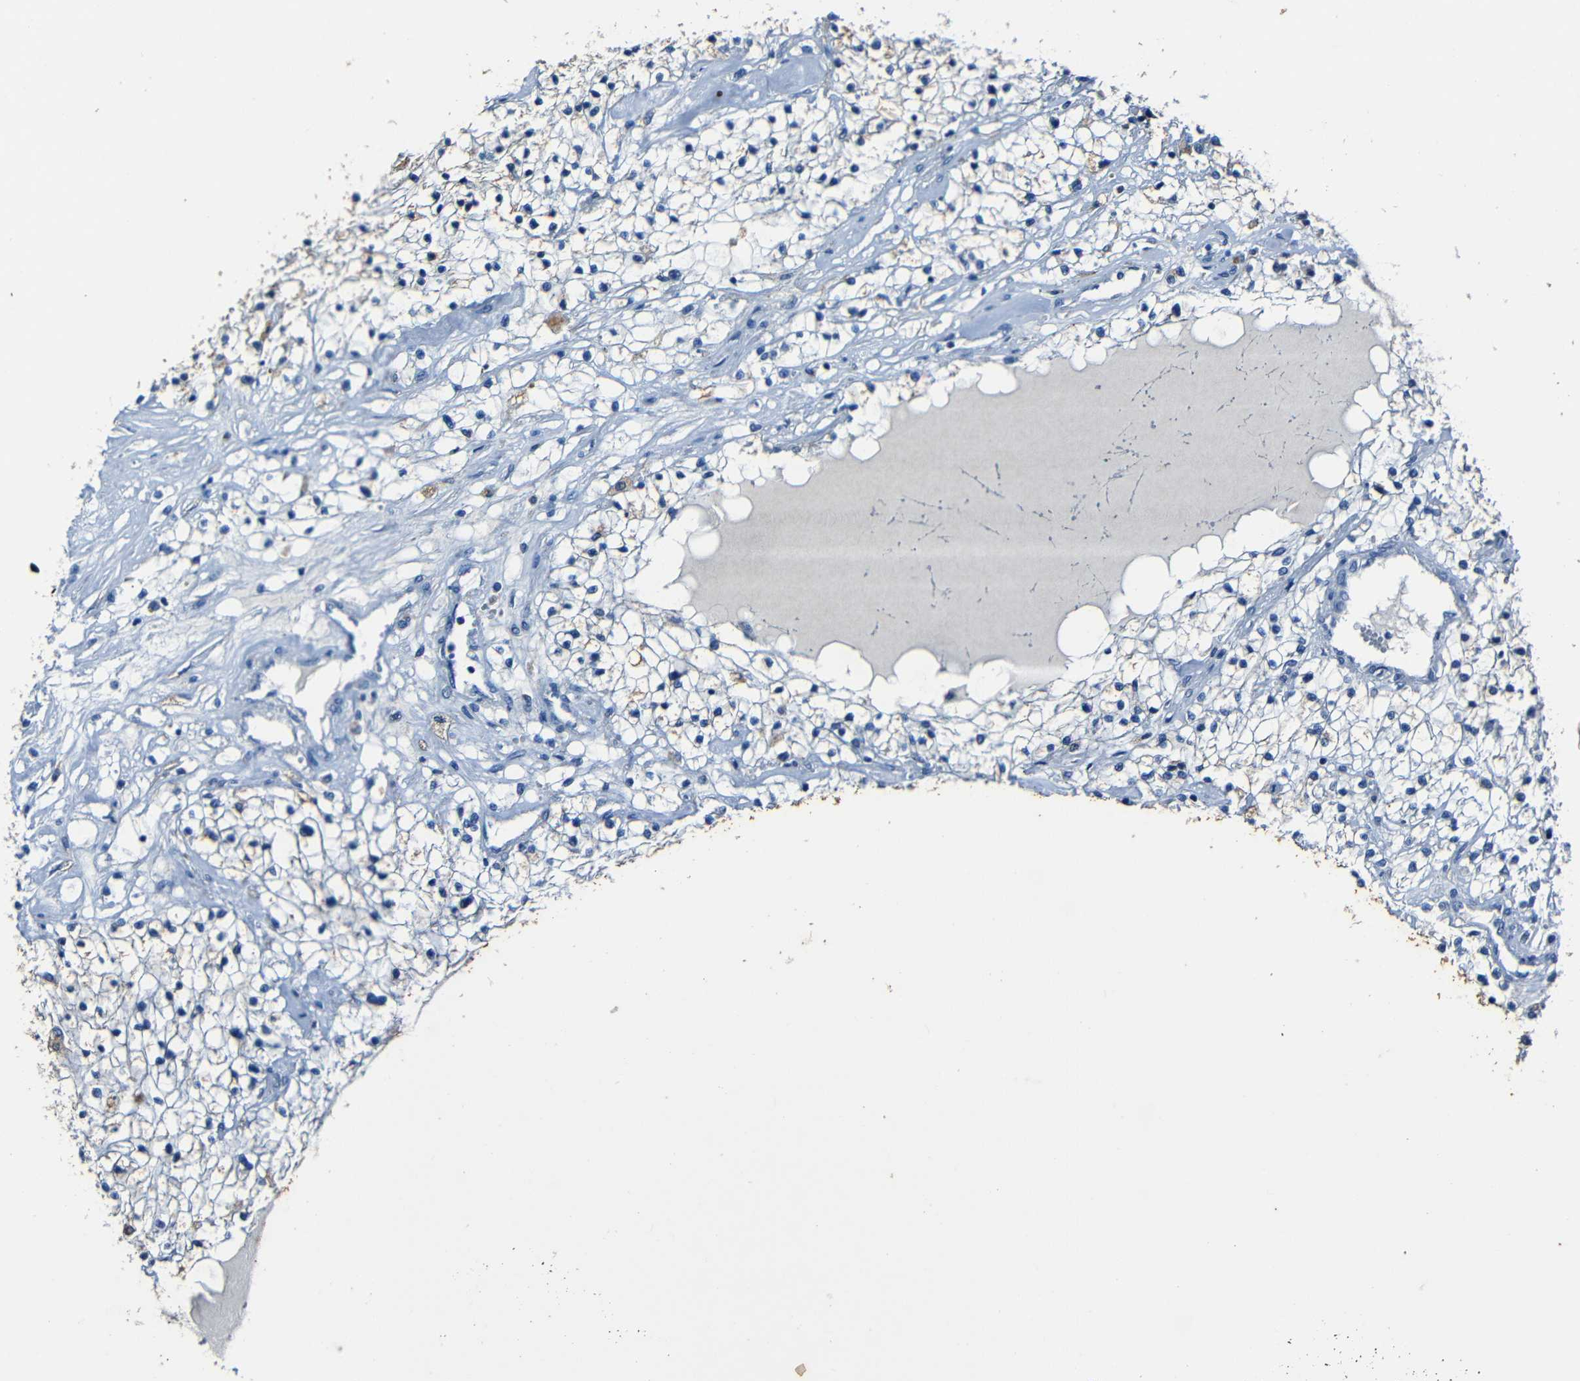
{"staining": {"intensity": "weak", "quantity": "<25%", "location": "cytoplasmic/membranous"}, "tissue": "renal cancer", "cell_type": "Tumor cells", "image_type": "cancer", "snomed": [{"axis": "morphology", "description": "Adenocarcinoma, NOS"}, {"axis": "topography", "description": "Kidney"}], "caption": "Immunohistochemistry (IHC) photomicrograph of neoplastic tissue: adenocarcinoma (renal) stained with DAB demonstrates no significant protein expression in tumor cells.", "gene": "CLDN11", "patient": {"sex": "male", "age": 68}}